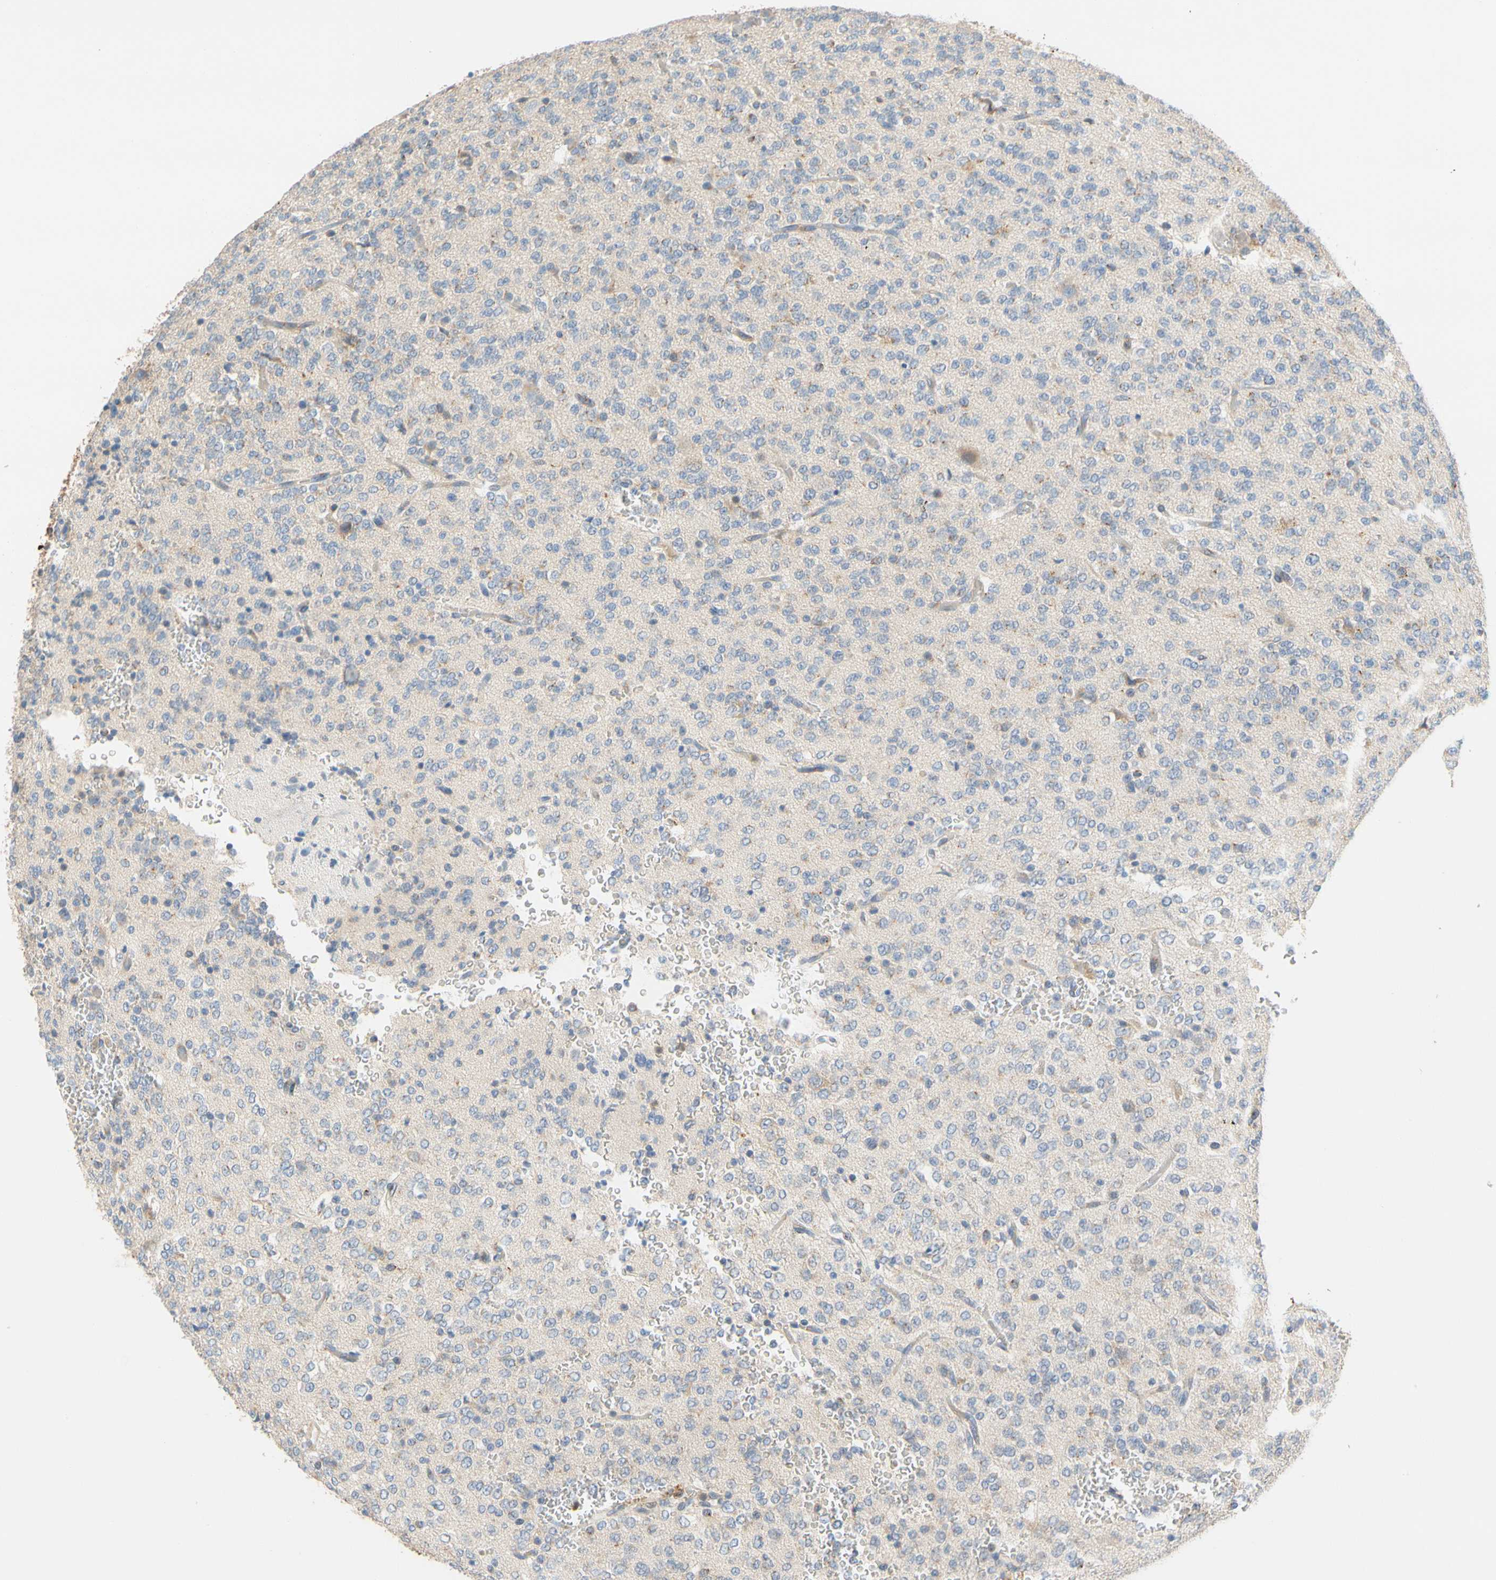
{"staining": {"intensity": "weak", "quantity": "<25%", "location": "cytoplasmic/membranous"}, "tissue": "glioma", "cell_type": "Tumor cells", "image_type": "cancer", "snomed": [{"axis": "morphology", "description": "Glioma, malignant, Low grade"}, {"axis": "topography", "description": "Brain"}], "caption": "A high-resolution micrograph shows immunohistochemistry staining of glioma, which displays no significant staining in tumor cells.", "gene": "GPSM2", "patient": {"sex": "male", "age": 38}}